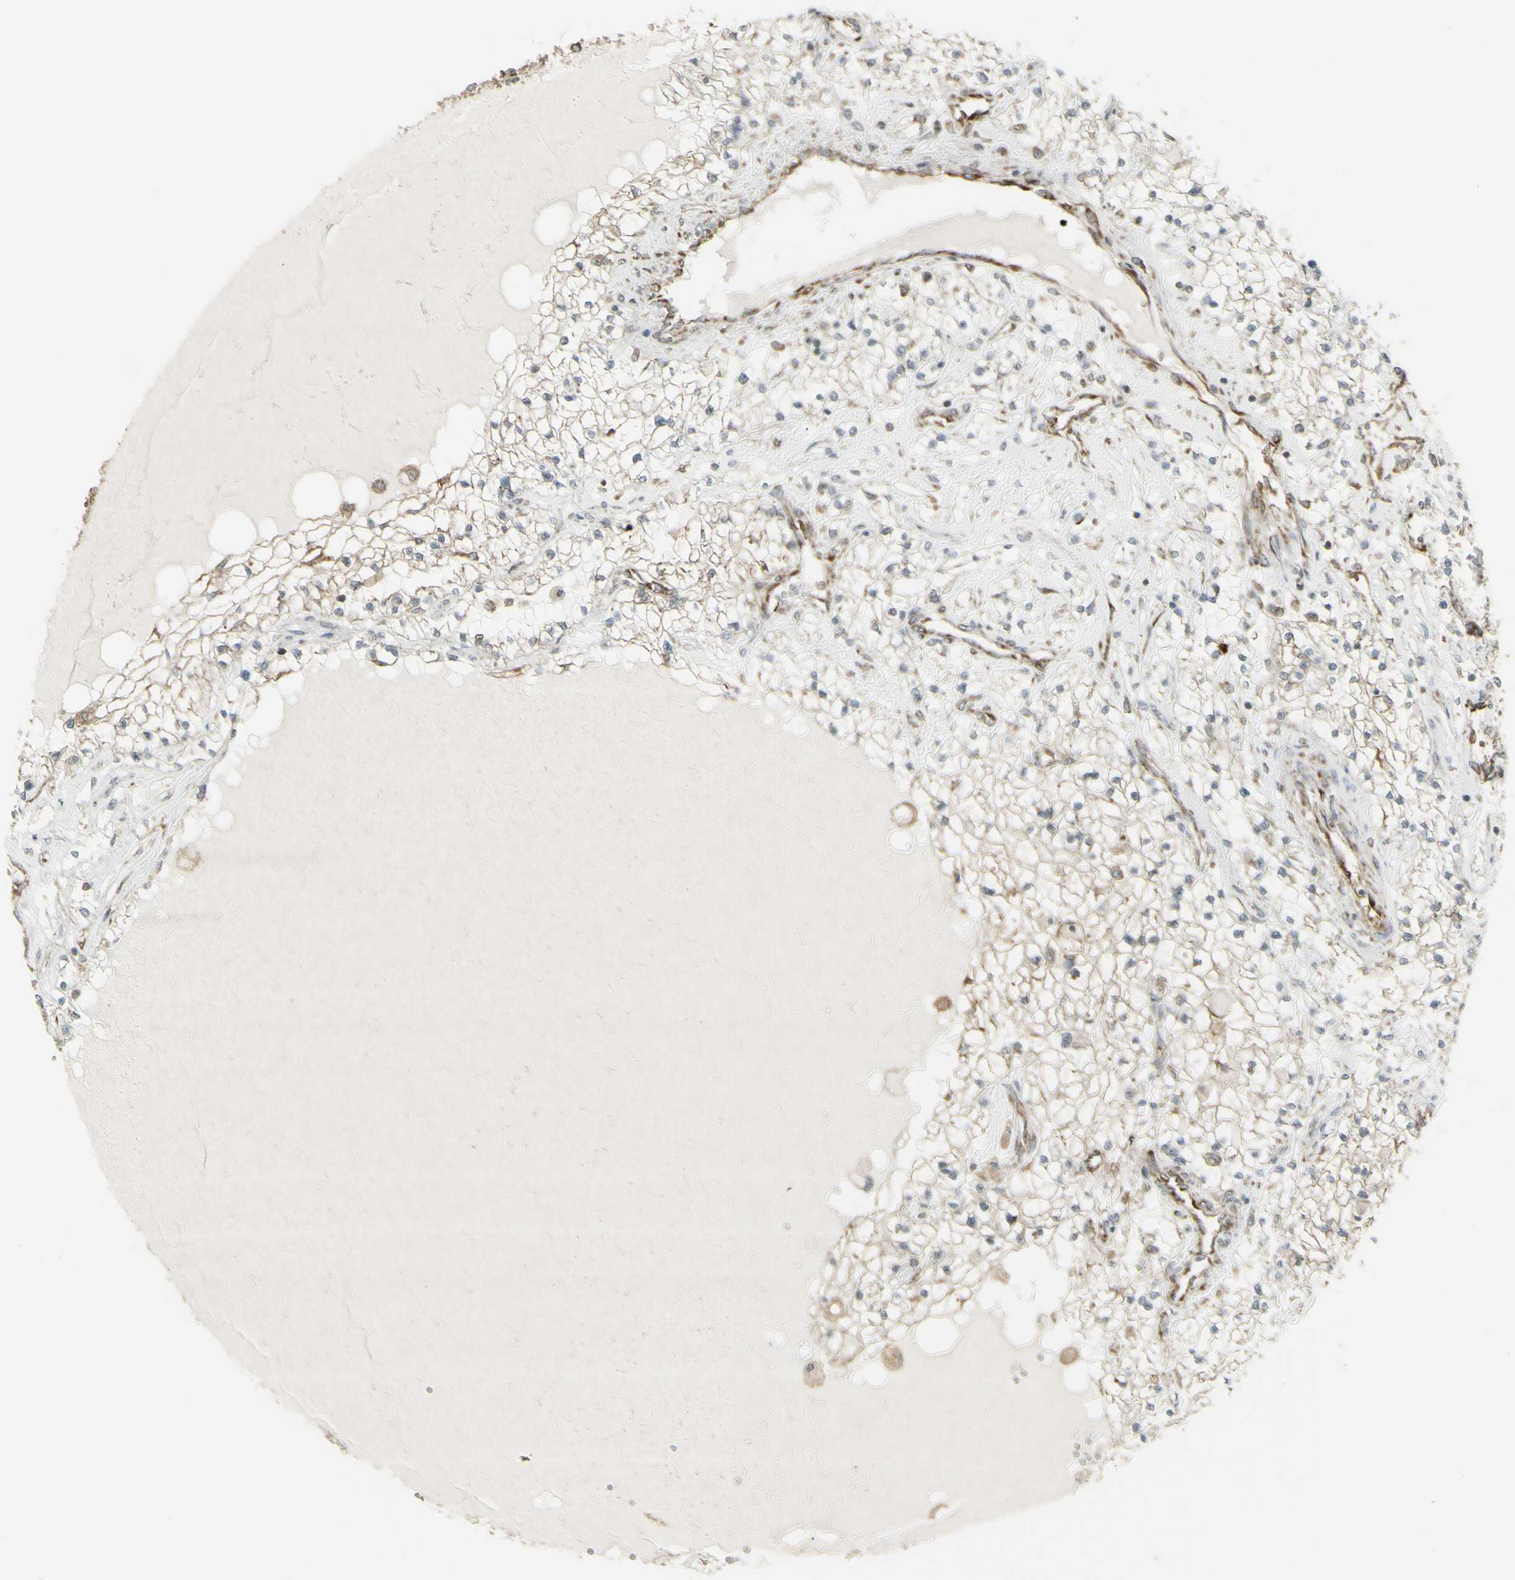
{"staining": {"intensity": "weak", "quantity": ">75%", "location": "cytoplasmic/membranous"}, "tissue": "renal cancer", "cell_type": "Tumor cells", "image_type": "cancer", "snomed": [{"axis": "morphology", "description": "Adenocarcinoma, NOS"}, {"axis": "topography", "description": "Kidney"}], "caption": "An immunohistochemistry (IHC) histopathology image of neoplastic tissue is shown. Protein staining in brown highlights weak cytoplasmic/membranous positivity in renal adenocarcinoma within tumor cells.", "gene": "FKBP3", "patient": {"sex": "male", "age": 68}}